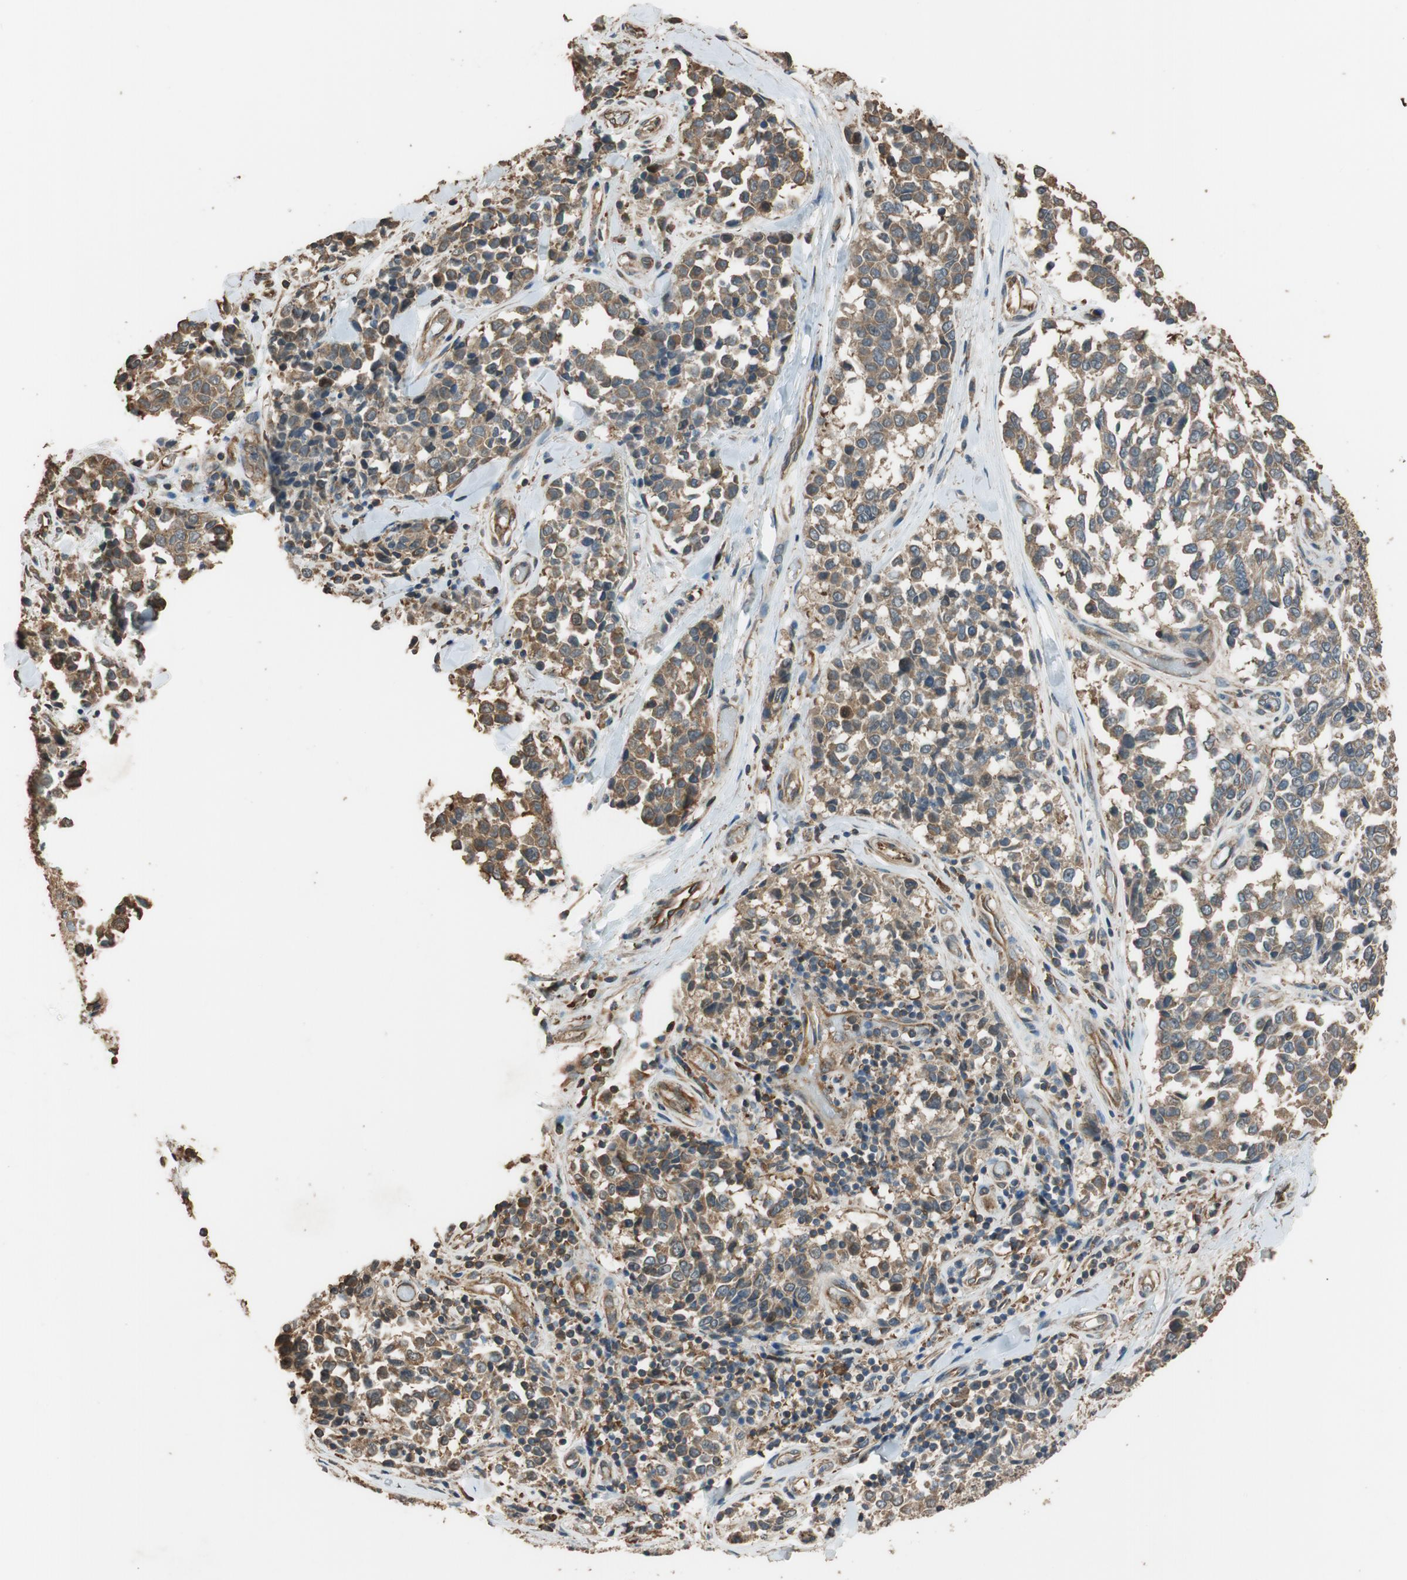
{"staining": {"intensity": "moderate", "quantity": ">75%", "location": "cytoplasmic/membranous"}, "tissue": "melanoma", "cell_type": "Tumor cells", "image_type": "cancer", "snomed": [{"axis": "morphology", "description": "Malignant melanoma, NOS"}, {"axis": "topography", "description": "Skin"}], "caption": "Moderate cytoplasmic/membranous expression is identified in about >75% of tumor cells in malignant melanoma.", "gene": "MST1R", "patient": {"sex": "female", "age": 64}}